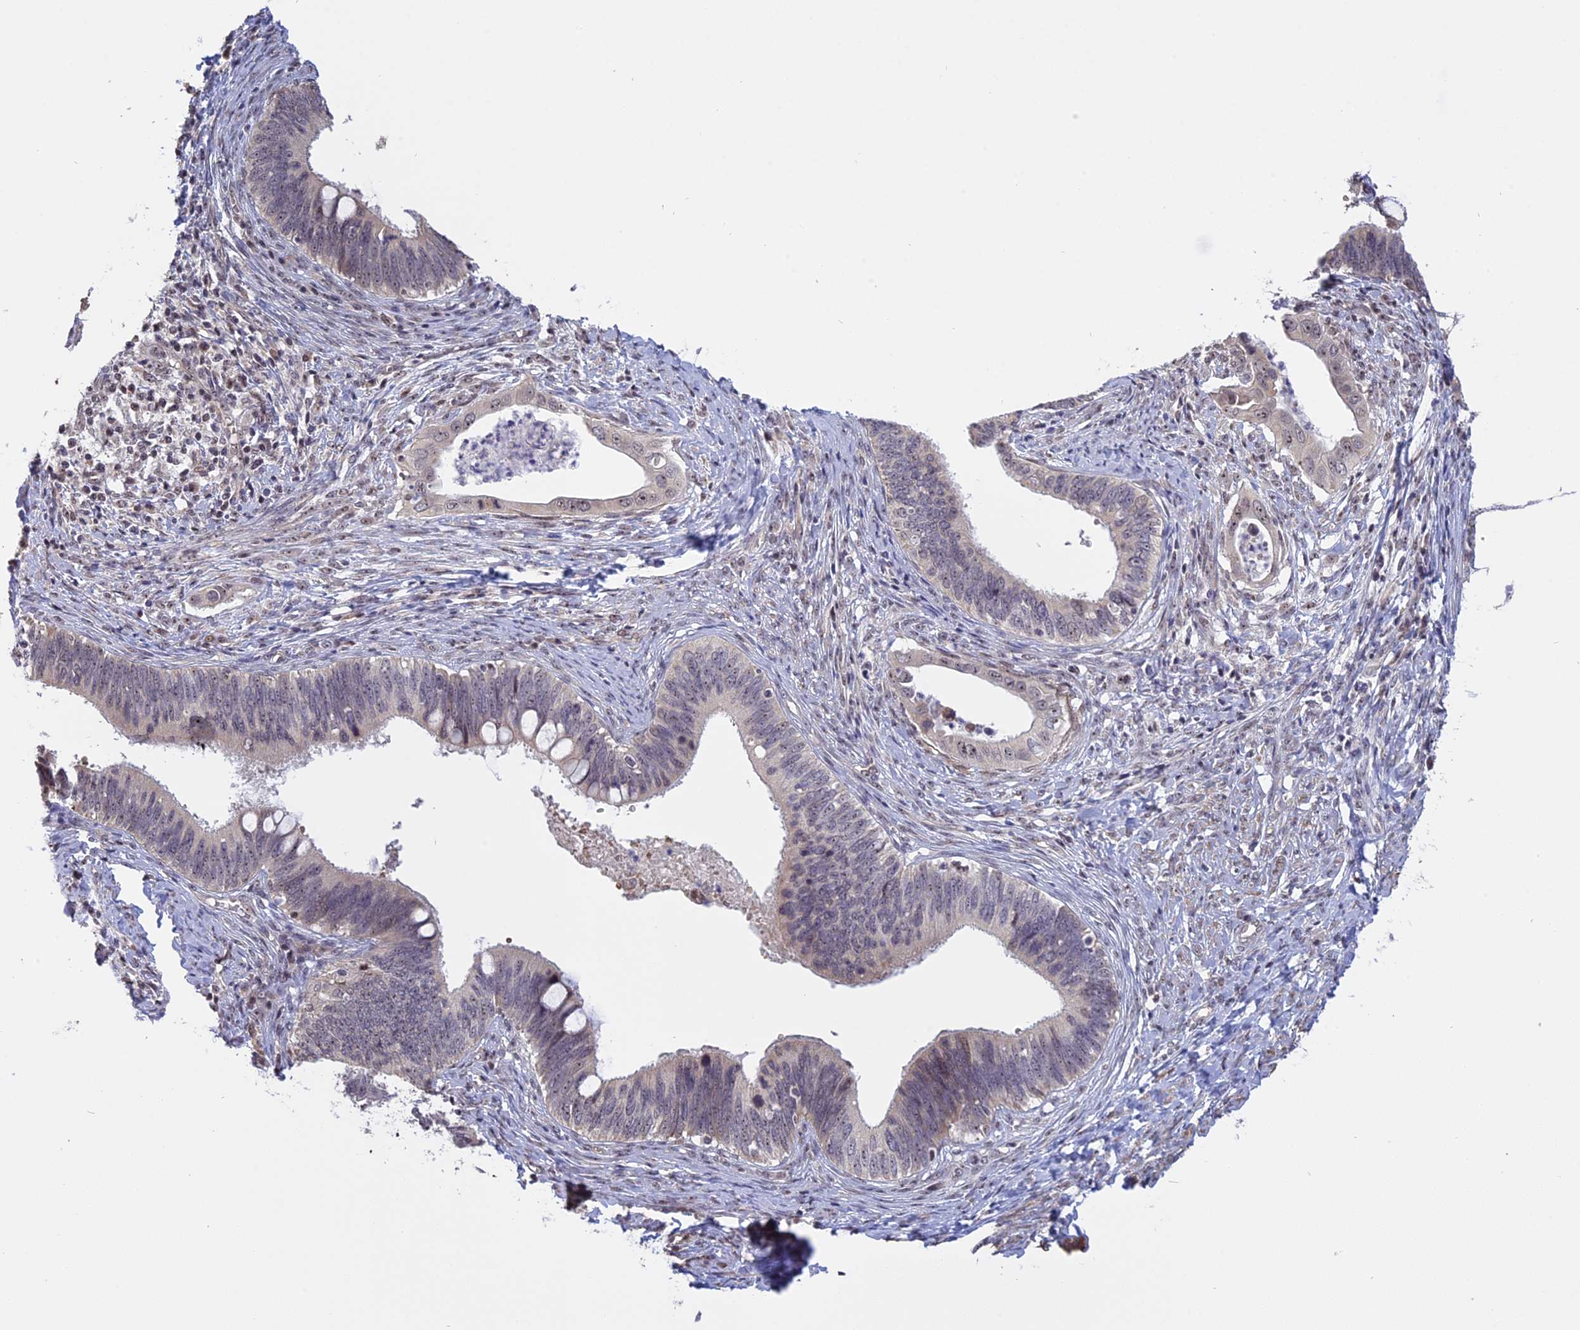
{"staining": {"intensity": "weak", "quantity": "<25%", "location": "nuclear"}, "tissue": "cervical cancer", "cell_type": "Tumor cells", "image_type": "cancer", "snomed": [{"axis": "morphology", "description": "Adenocarcinoma, NOS"}, {"axis": "topography", "description": "Cervix"}], "caption": "Micrograph shows no significant protein expression in tumor cells of cervical adenocarcinoma. (Immunohistochemistry (ihc), brightfield microscopy, high magnification).", "gene": "MGA", "patient": {"sex": "female", "age": 42}}